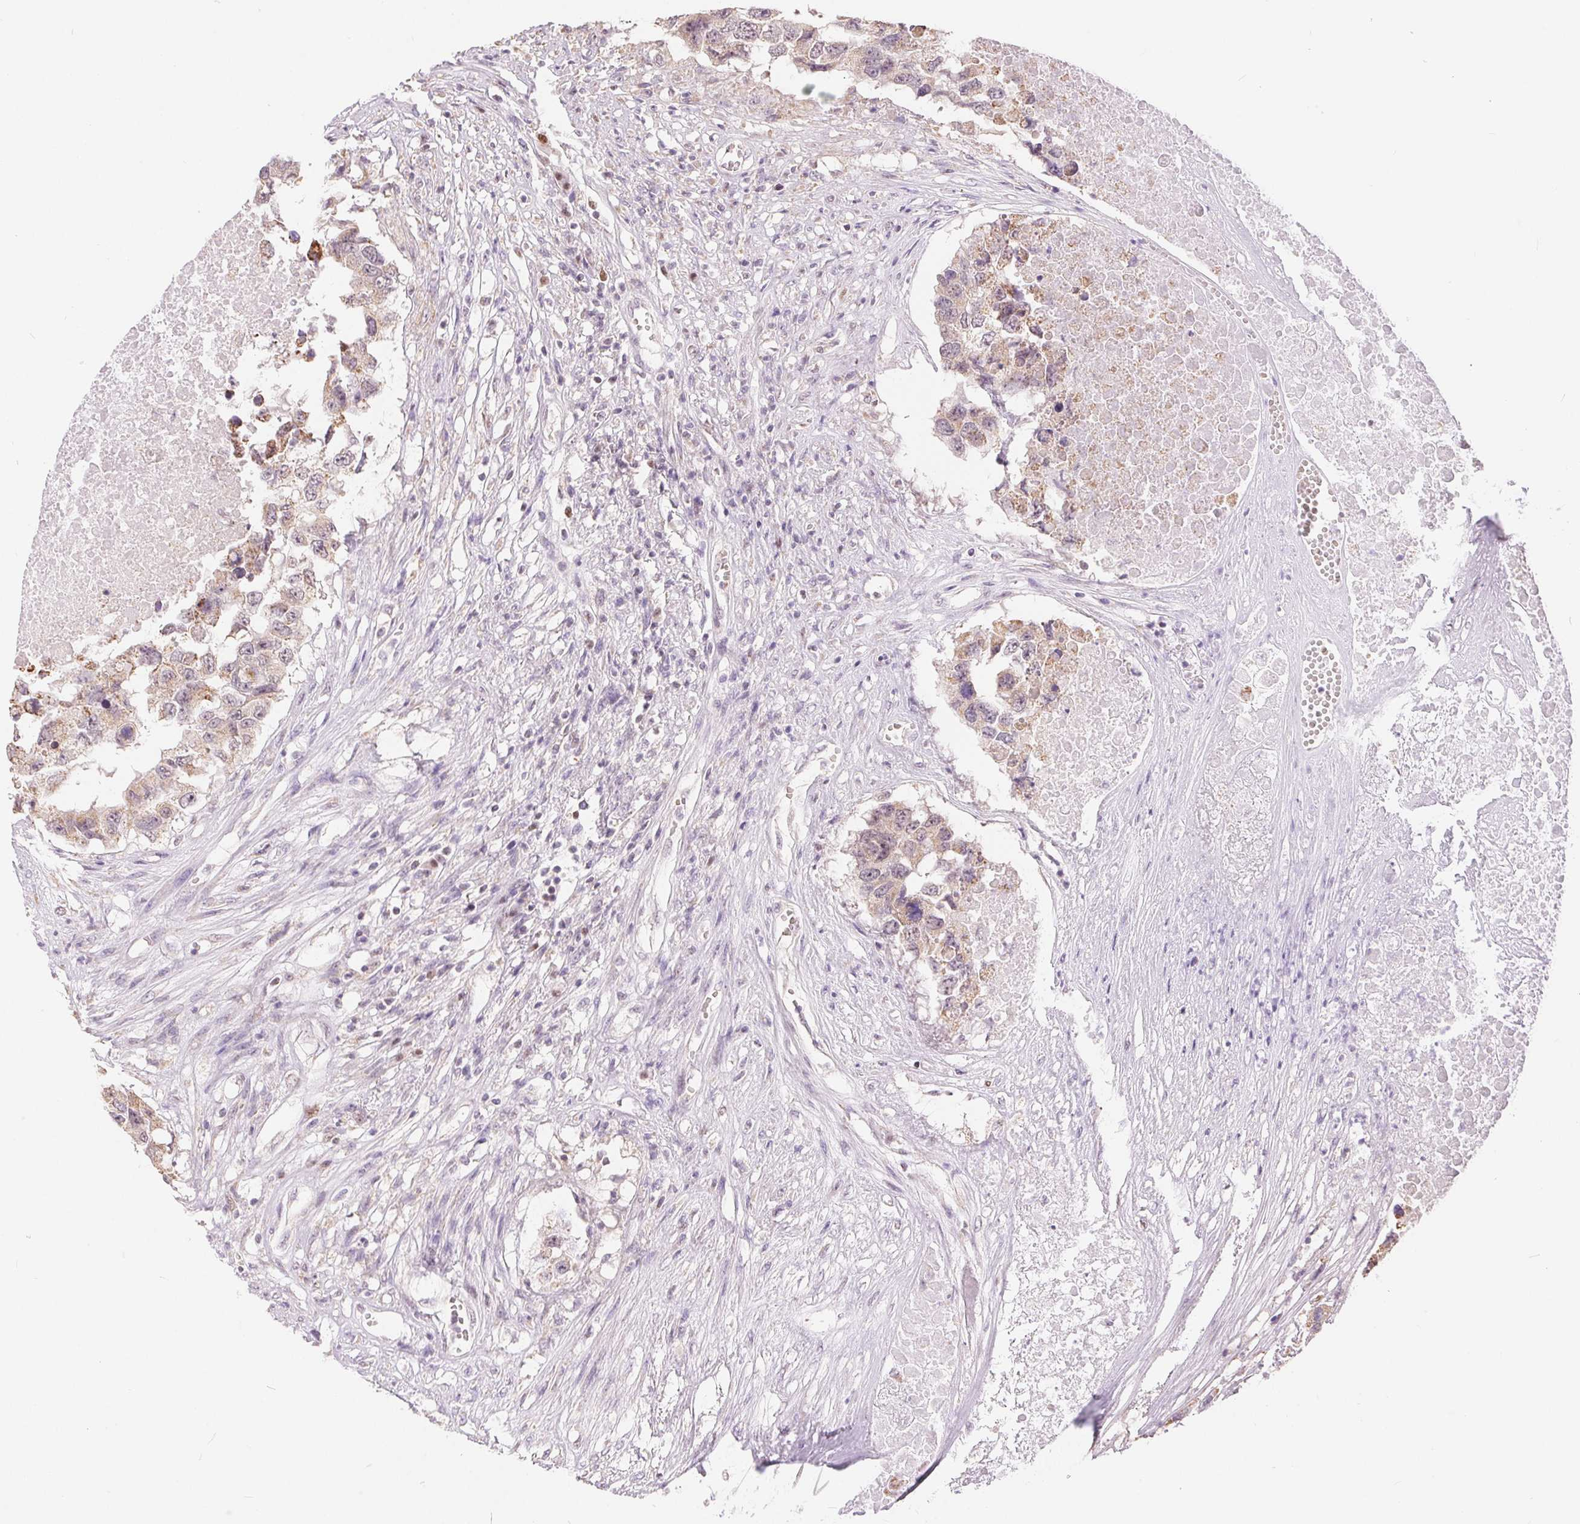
{"staining": {"intensity": "weak", "quantity": "25%-75%", "location": "cytoplasmic/membranous"}, "tissue": "testis cancer", "cell_type": "Tumor cells", "image_type": "cancer", "snomed": [{"axis": "morphology", "description": "Carcinoma, Embryonal, NOS"}, {"axis": "topography", "description": "Testis"}], "caption": "IHC histopathology image of embryonal carcinoma (testis) stained for a protein (brown), which exhibits low levels of weak cytoplasmic/membranous staining in approximately 25%-75% of tumor cells.", "gene": "POU2F2", "patient": {"sex": "male", "age": 83}}